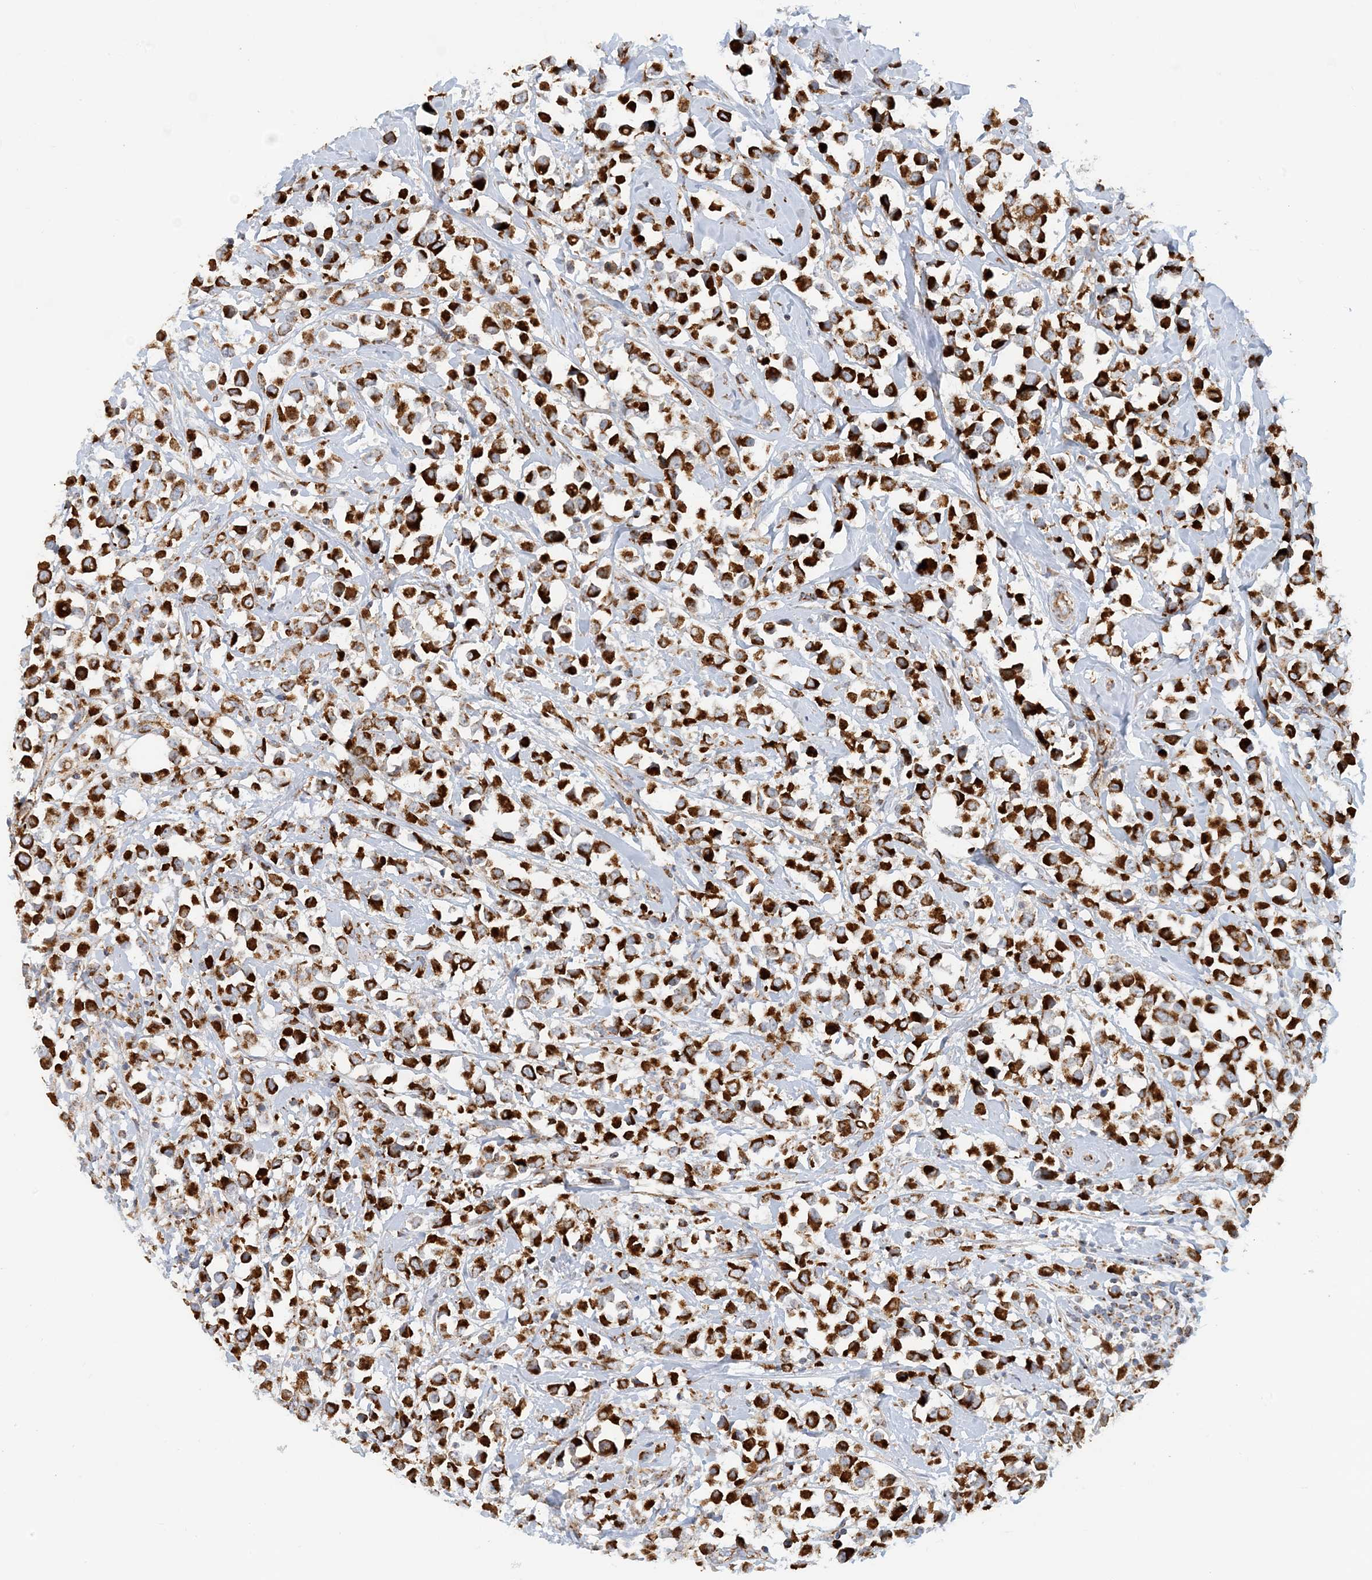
{"staining": {"intensity": "strong", "quantity": ">75%", "location": "cytoplasmic/membranous"}, "tissue": "breast cancer", "cell_type": "Tumor cells", "image_type": "cancer", "snomed": [{"axis": "morphology", "description": "Duct carcinoma"}, {"axis": "topography", "description": "Breast"}], "caption": "IHC micrograph of breast cancer stained for a protein (brown), which exhibits high levels of strong cytoplasmic/membranous positivity in approximately >75% of tumor cells.", "gene": "COA3", "patient": {"sex": "female", "age": 61}}